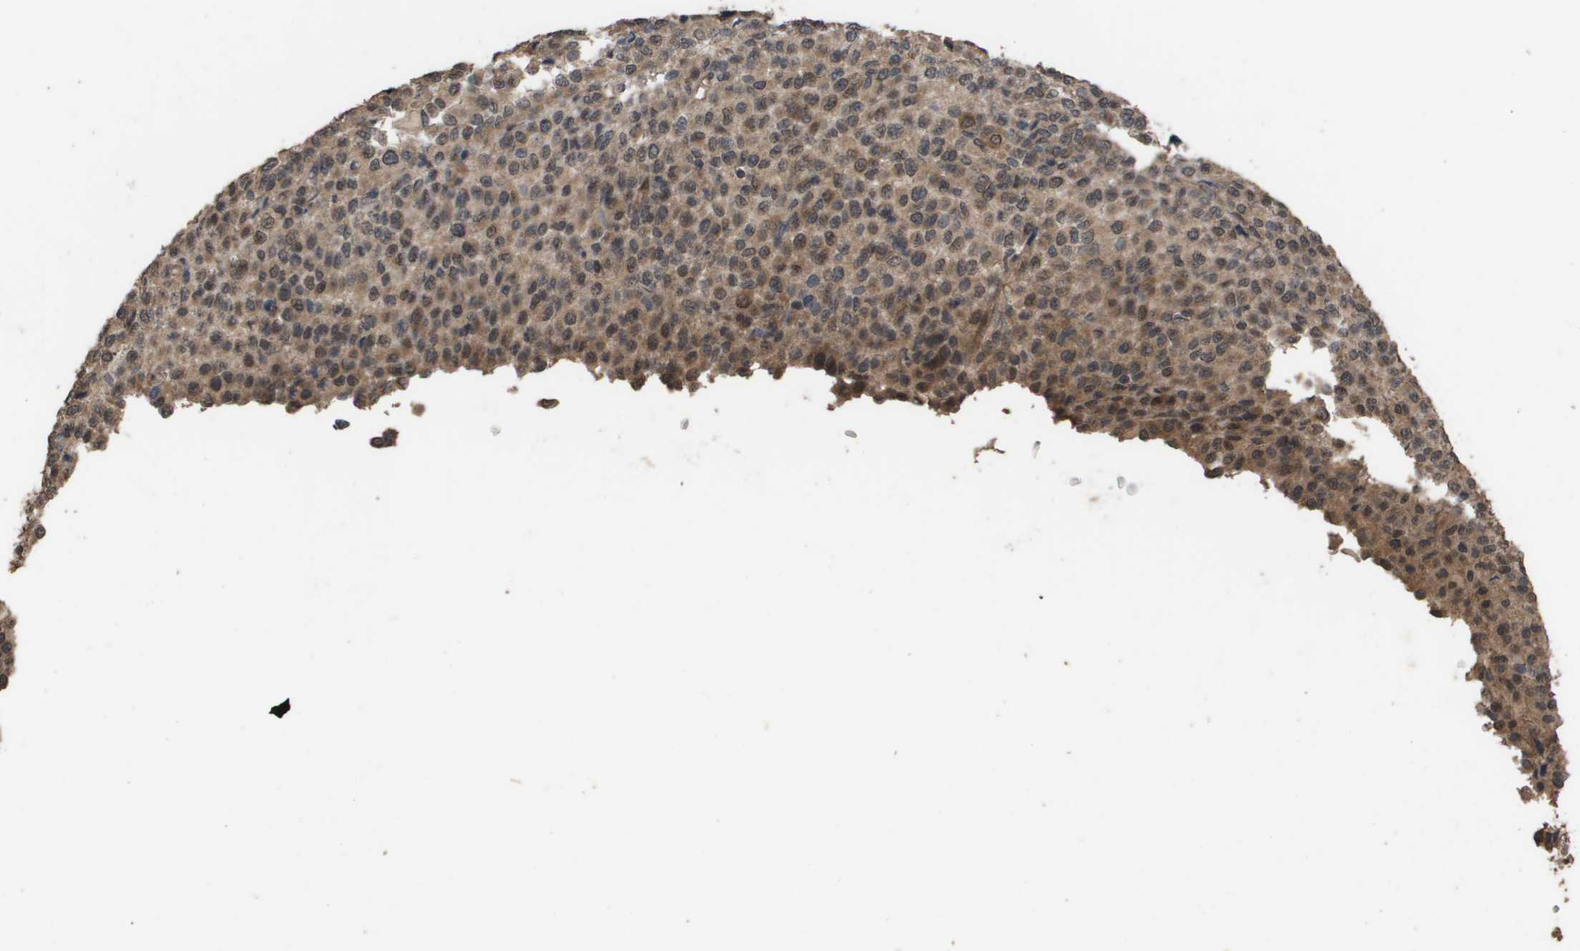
{"staining": {"intensity": "moderate", "quantity": ">75%", "location": "cytoplasmic/membranous"}, "tissue": "melanoma", "cell_type": "Tumor cells", "image_type": "cancer", "snomed": [{"axis": "morphology", "description": "Malignant melanoma, Metastatic site"}, {"axis": "topography", "description": "Pancreas"}], "caption": "Human melanoma stained for a protein (brown) displays moderate cytoplasmic/membranous positive positivity in about >75% of tumor cells.", "gene": "CUL5", "patient": {"sex": "female", "age": 30}}